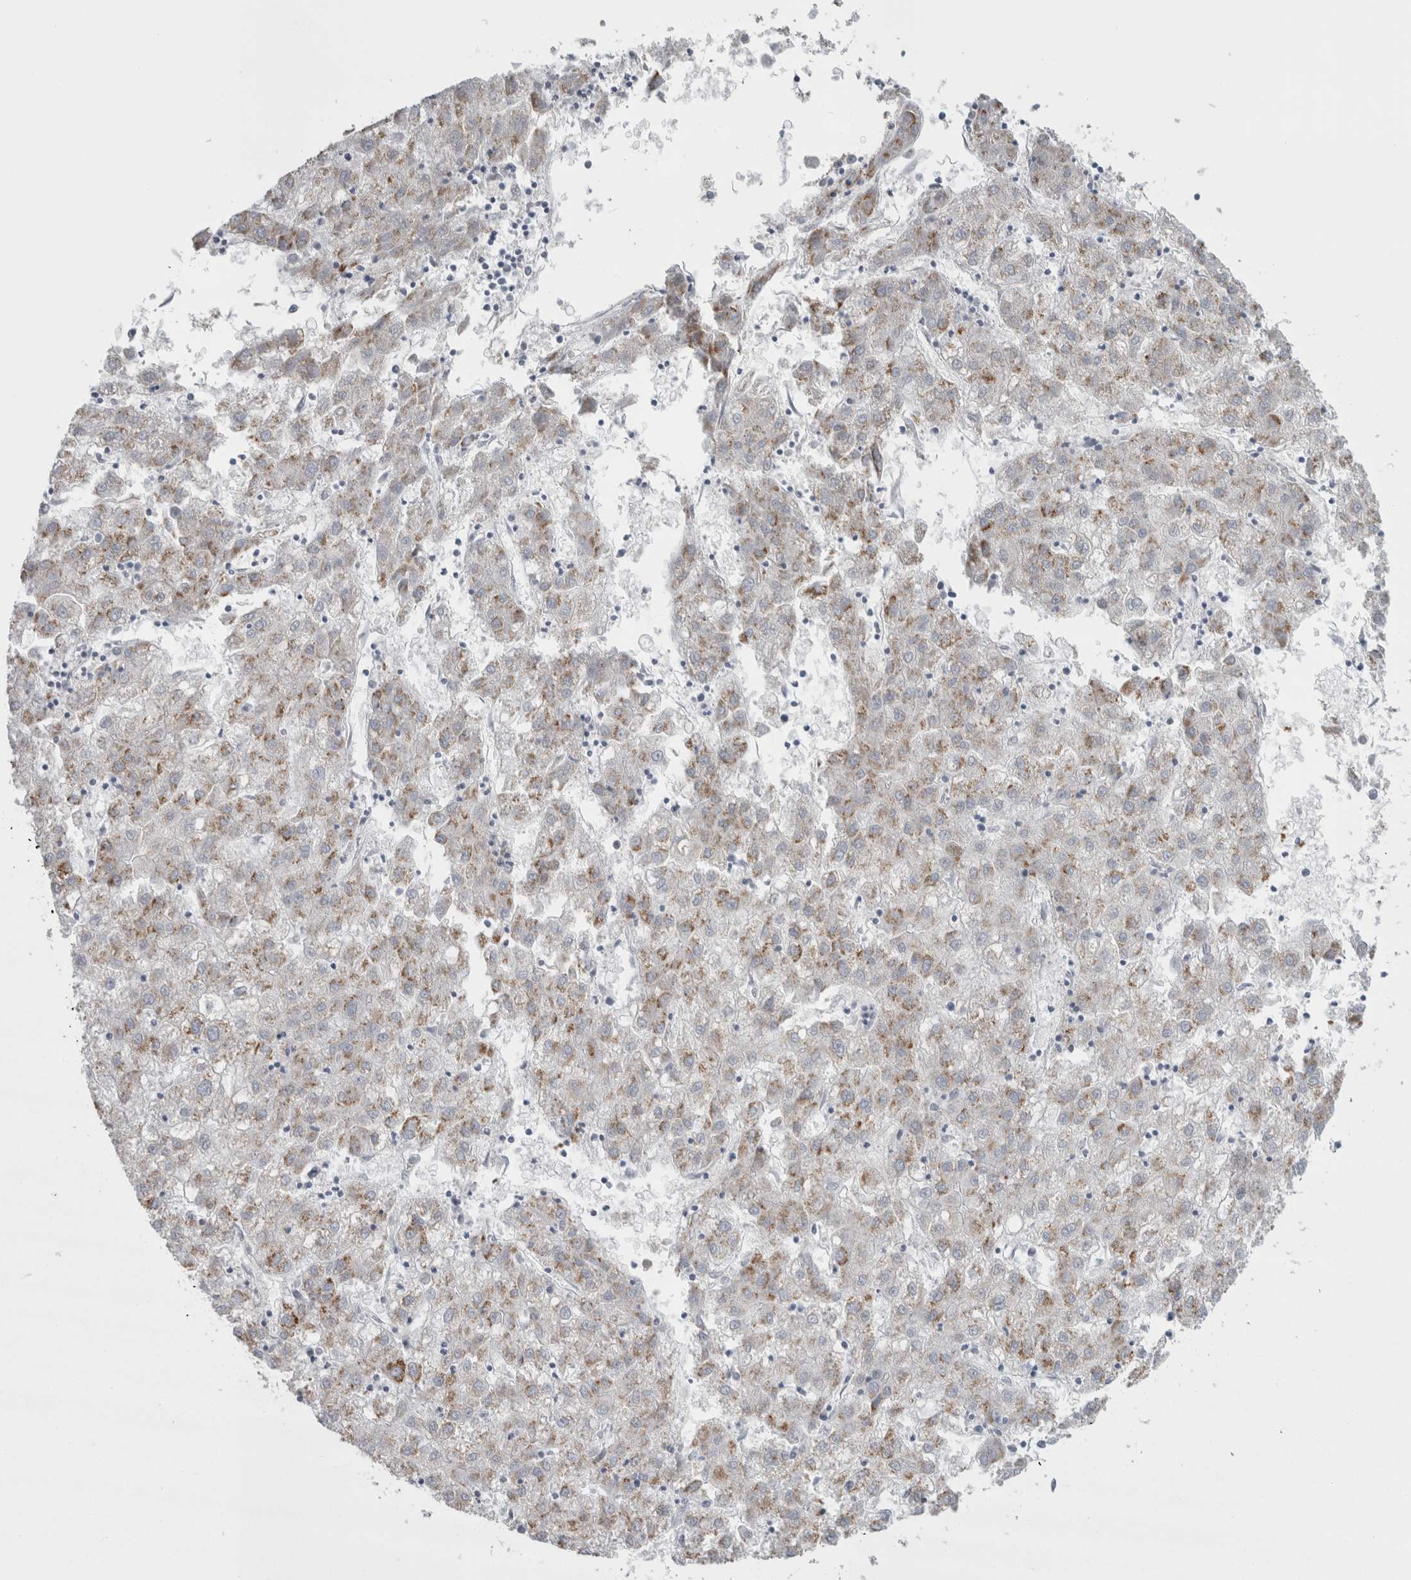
{"staining": {"intensity": "moderate", "quantity": "25%-75%", "location": "cytoplasmic/membranous"}, "tissue": "liver cancer", "cell_type": "Tumor cells", "image_type": "cancer", "snomed": [{"axis": "morphology", "description": "Carcinoma, Hepatocellular, NOS"}, {"axis": "topography", "description": "Liver"}], "caption": "Liver hepatocellular carcinoma stained for a protein displays moderate cytoplasmic/membranous positivity in tumor cells.", "gene": "PLIN1", "patient": {"sex": "male", "age": 72}}